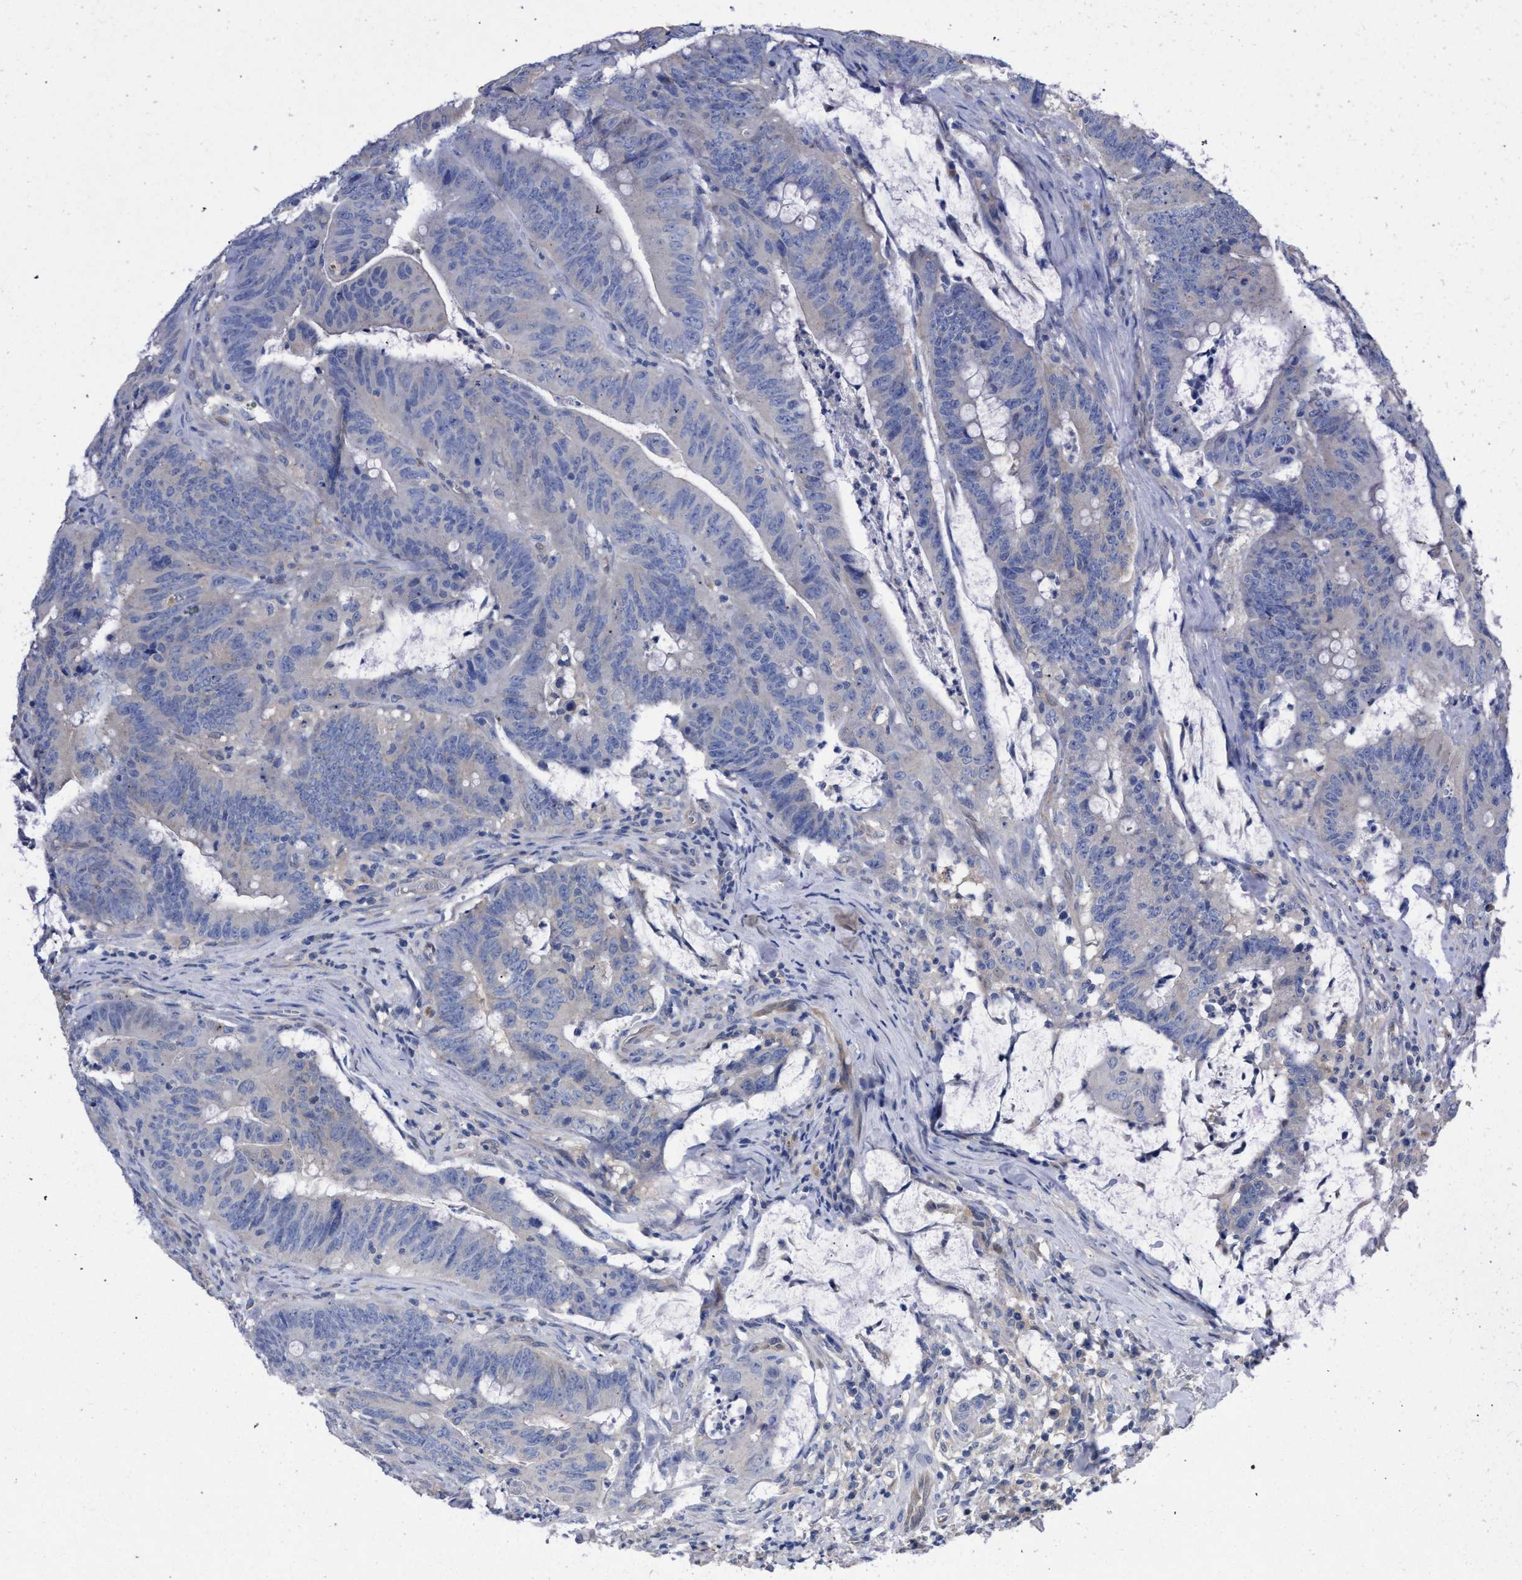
{"staining": {"intensity": "negative", "quantity": "none", "location": "none"}, "tissue": "colorectal cancer", "cell_type": "Tumor cells", "image_type": "cancer", "snomed": [{"axis": "morphology", "description": "Adenocarcinoma, NOS"}, {"axis": "topography", "description": "Colon"}], "caption": "Protein analysis of colorectal cancer demonstrates no significant positivity in tumor cells. (DAB (3,3'-diaminobenzidine) immunohistochemistry with hematoxylin counter stain).", "gene": "GMPR", "patient": {"sex": "male", "age": 45}}